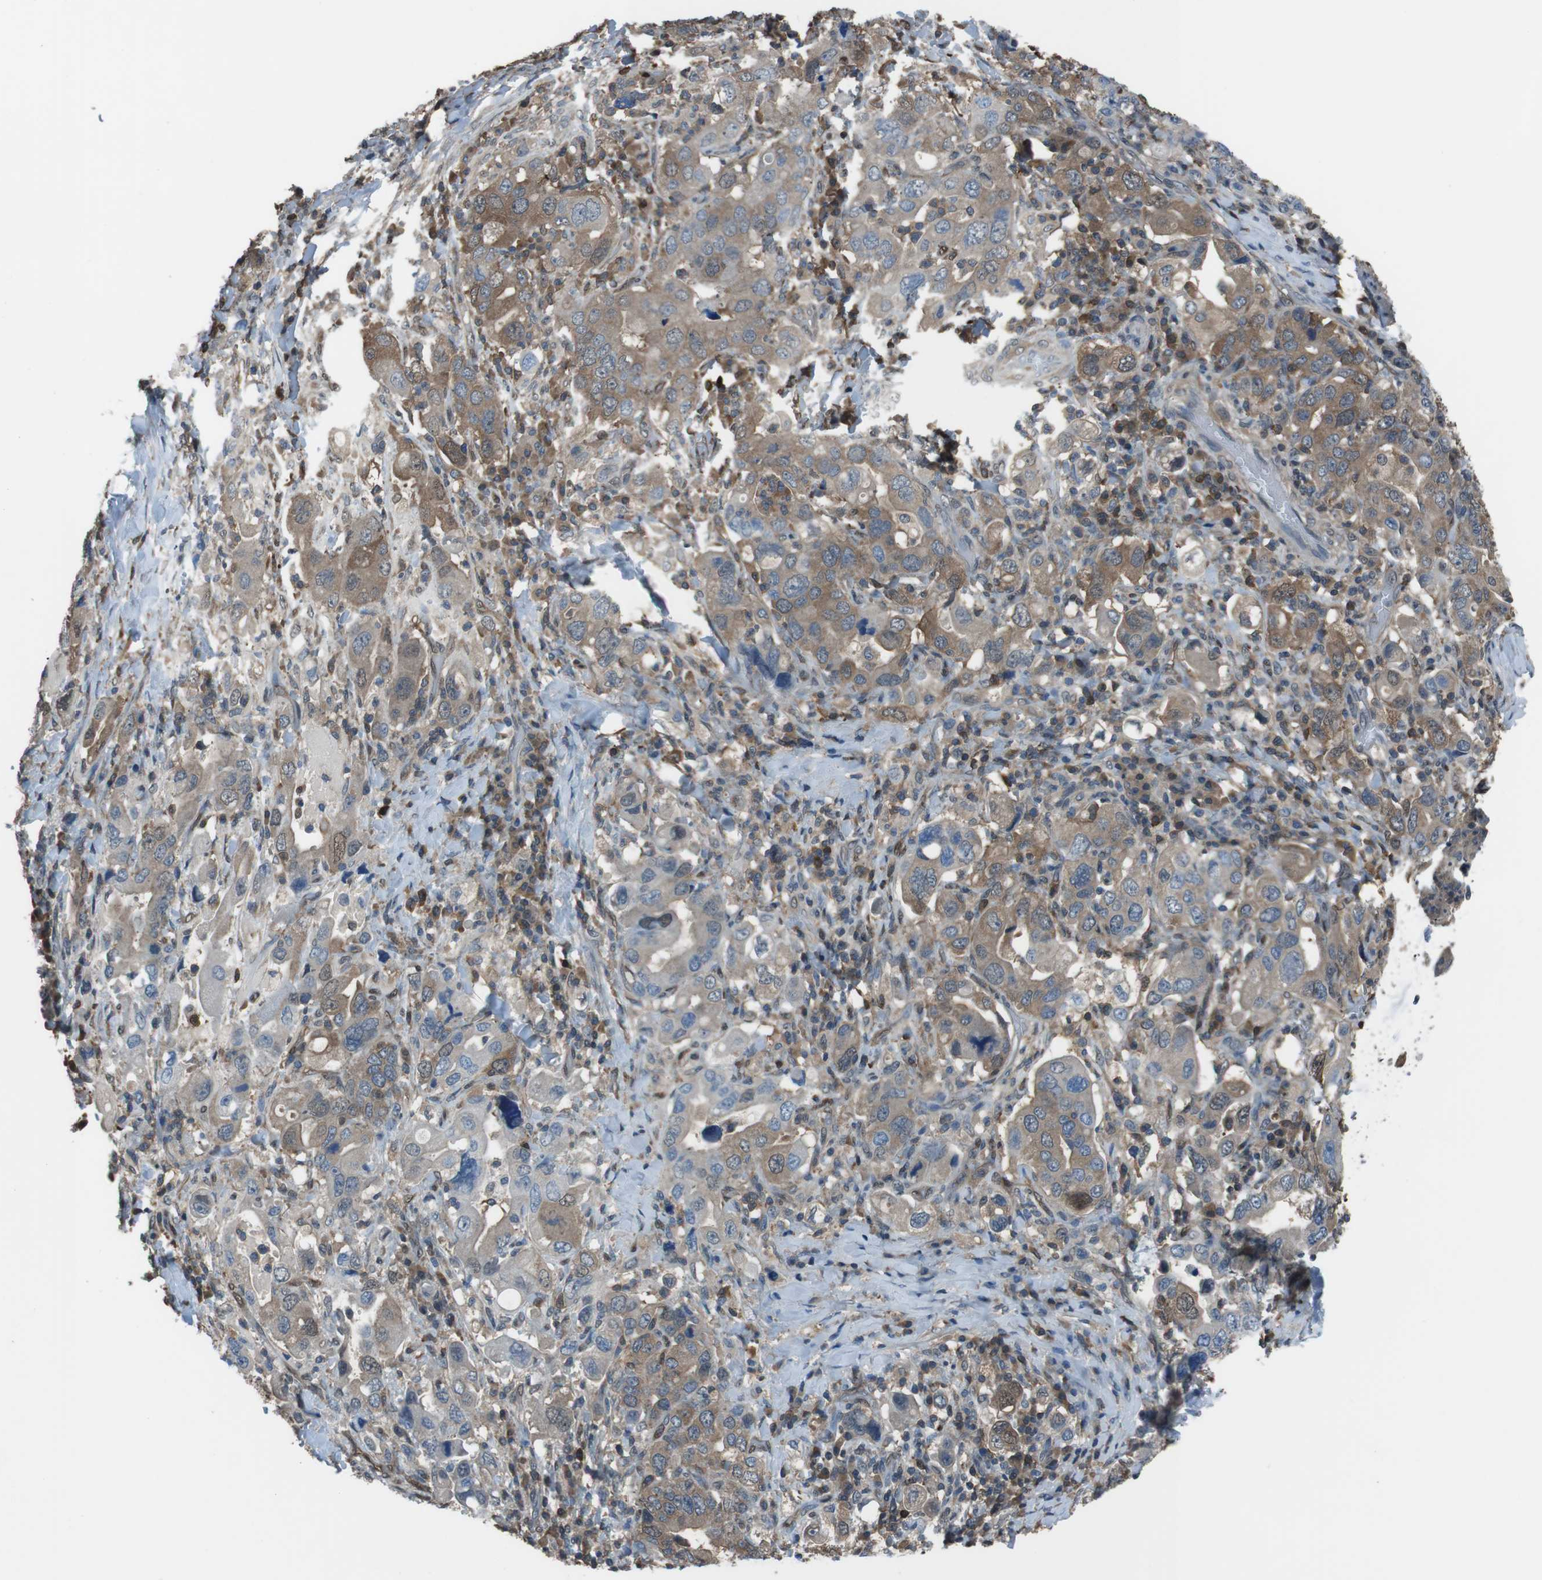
{"staining": {"intensity": "moderate", "quantity": ">75%", "location": "cytoplasmic/membranous,nuclear"}, "tissue": "stomach cancer", "cell_type": "Tumor cells", "image_type": "cancer", "snomed": [{"axis": "morphology", "description": "Adenocarcinoma, NOS"}, {"axis": "topography", "description": "Stomach, upper"}], "caption": "About >75% of tumor cells in human stomach cancer demonstrate moderate cytoplasmic/membranous and nuclear protein expression as visualized by brown immunohistochemical staining.", "gene": "TWSG1", "patient": {"sex": "male", "age": 62}}